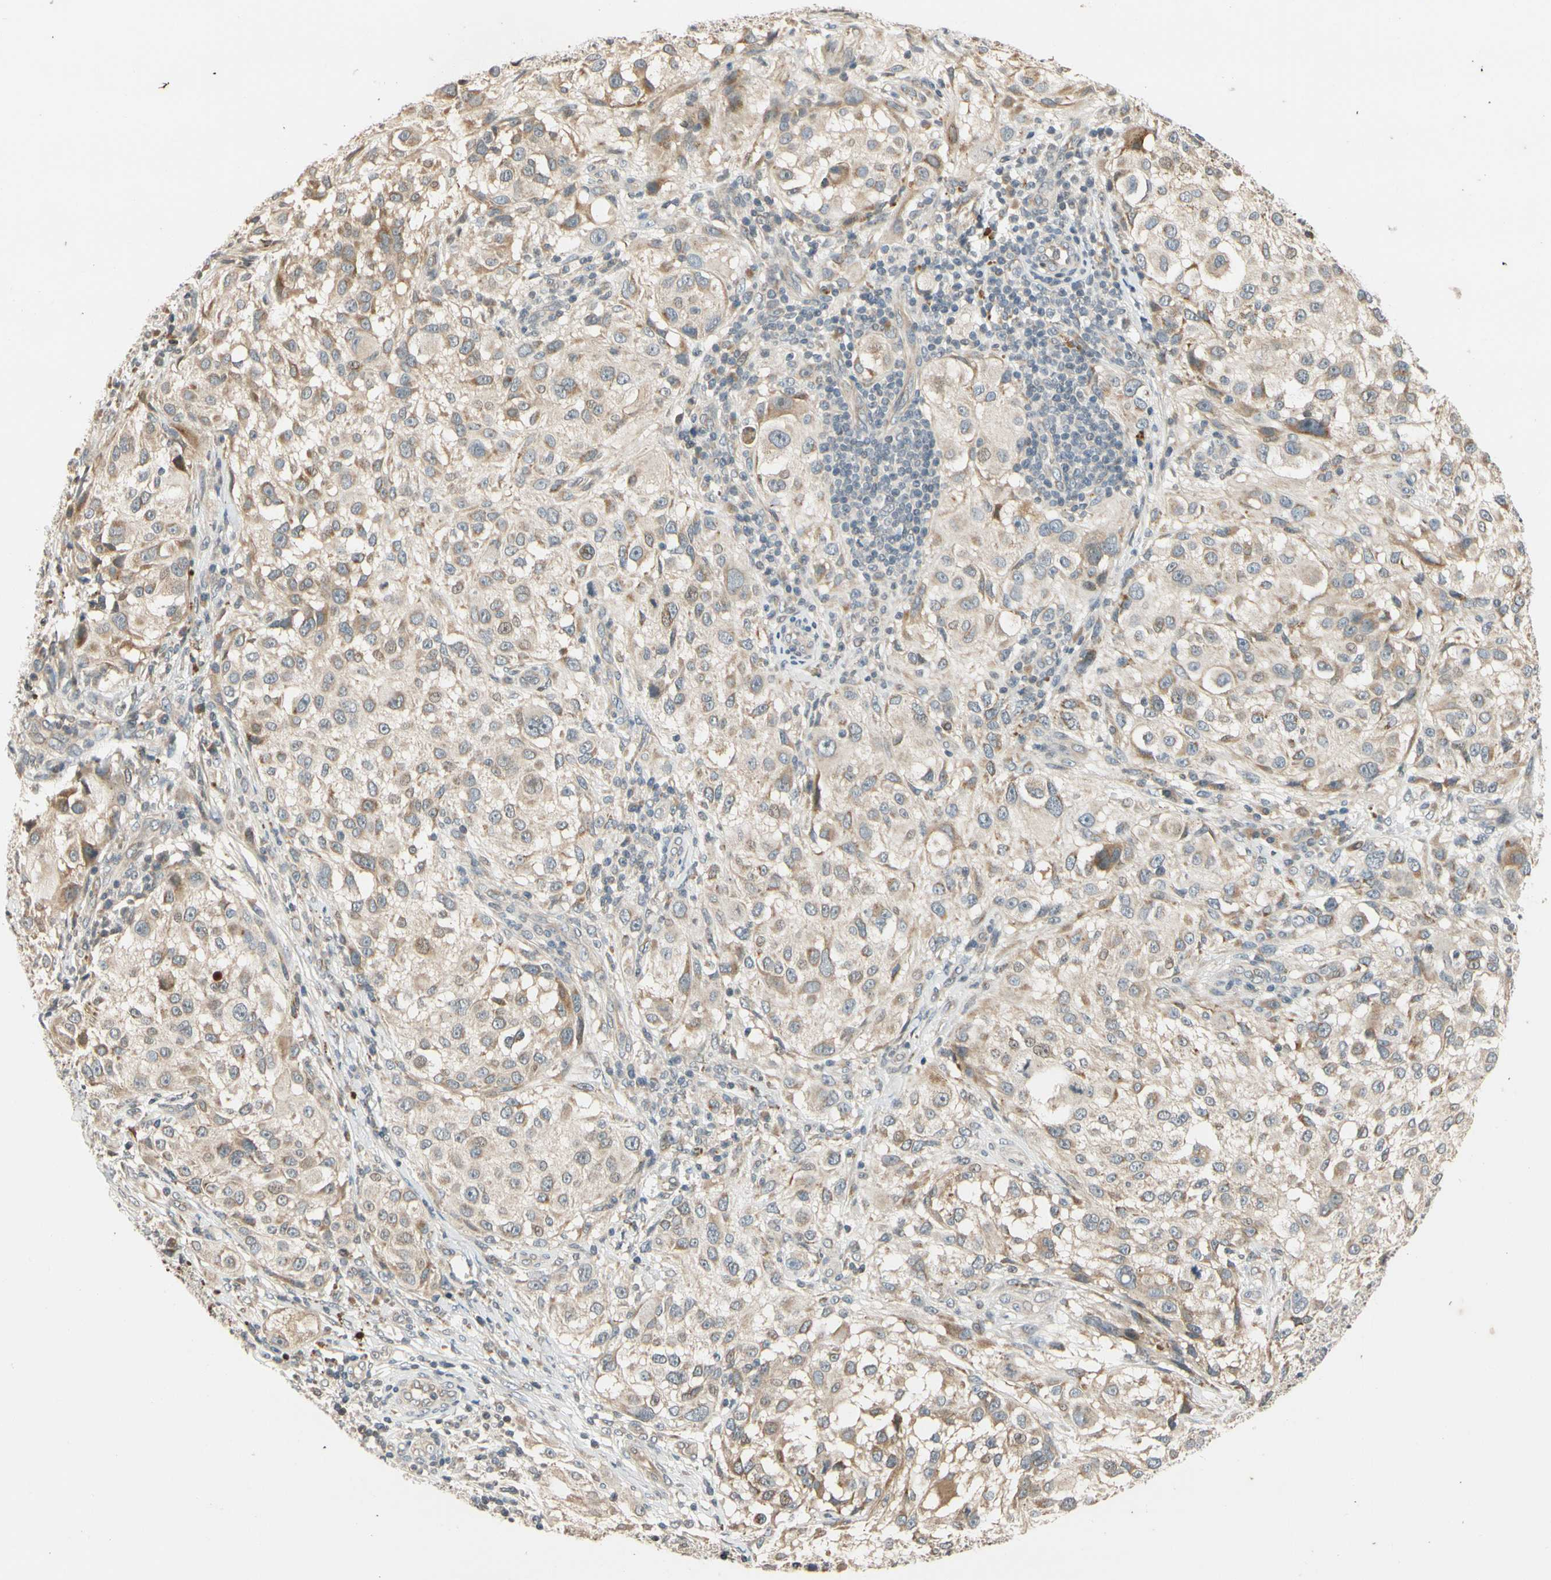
{"staining": {"intensity": "moderate", "quantity": ">75%", "location": "cytoplasmic/membranous"}, "tissue": "melanoma", "cell_type": "Tumor cells", "image_type": "cancer", "snomed": [{"axis": "morphology", "description": "Necrosis, NOS"}, {"axis": "morphology", "description": "Malignant melanoma, NOS"}, {"axis": "topography", "description": "Skin"}], "caption": "The micrograph exhibits a brown stain indicating the presence of a protein in the cytoplasmic/membranous of tumor cells in melanoma.", "gene": "ATP2C1", "patient": {"sex": "female", "age": 87}}